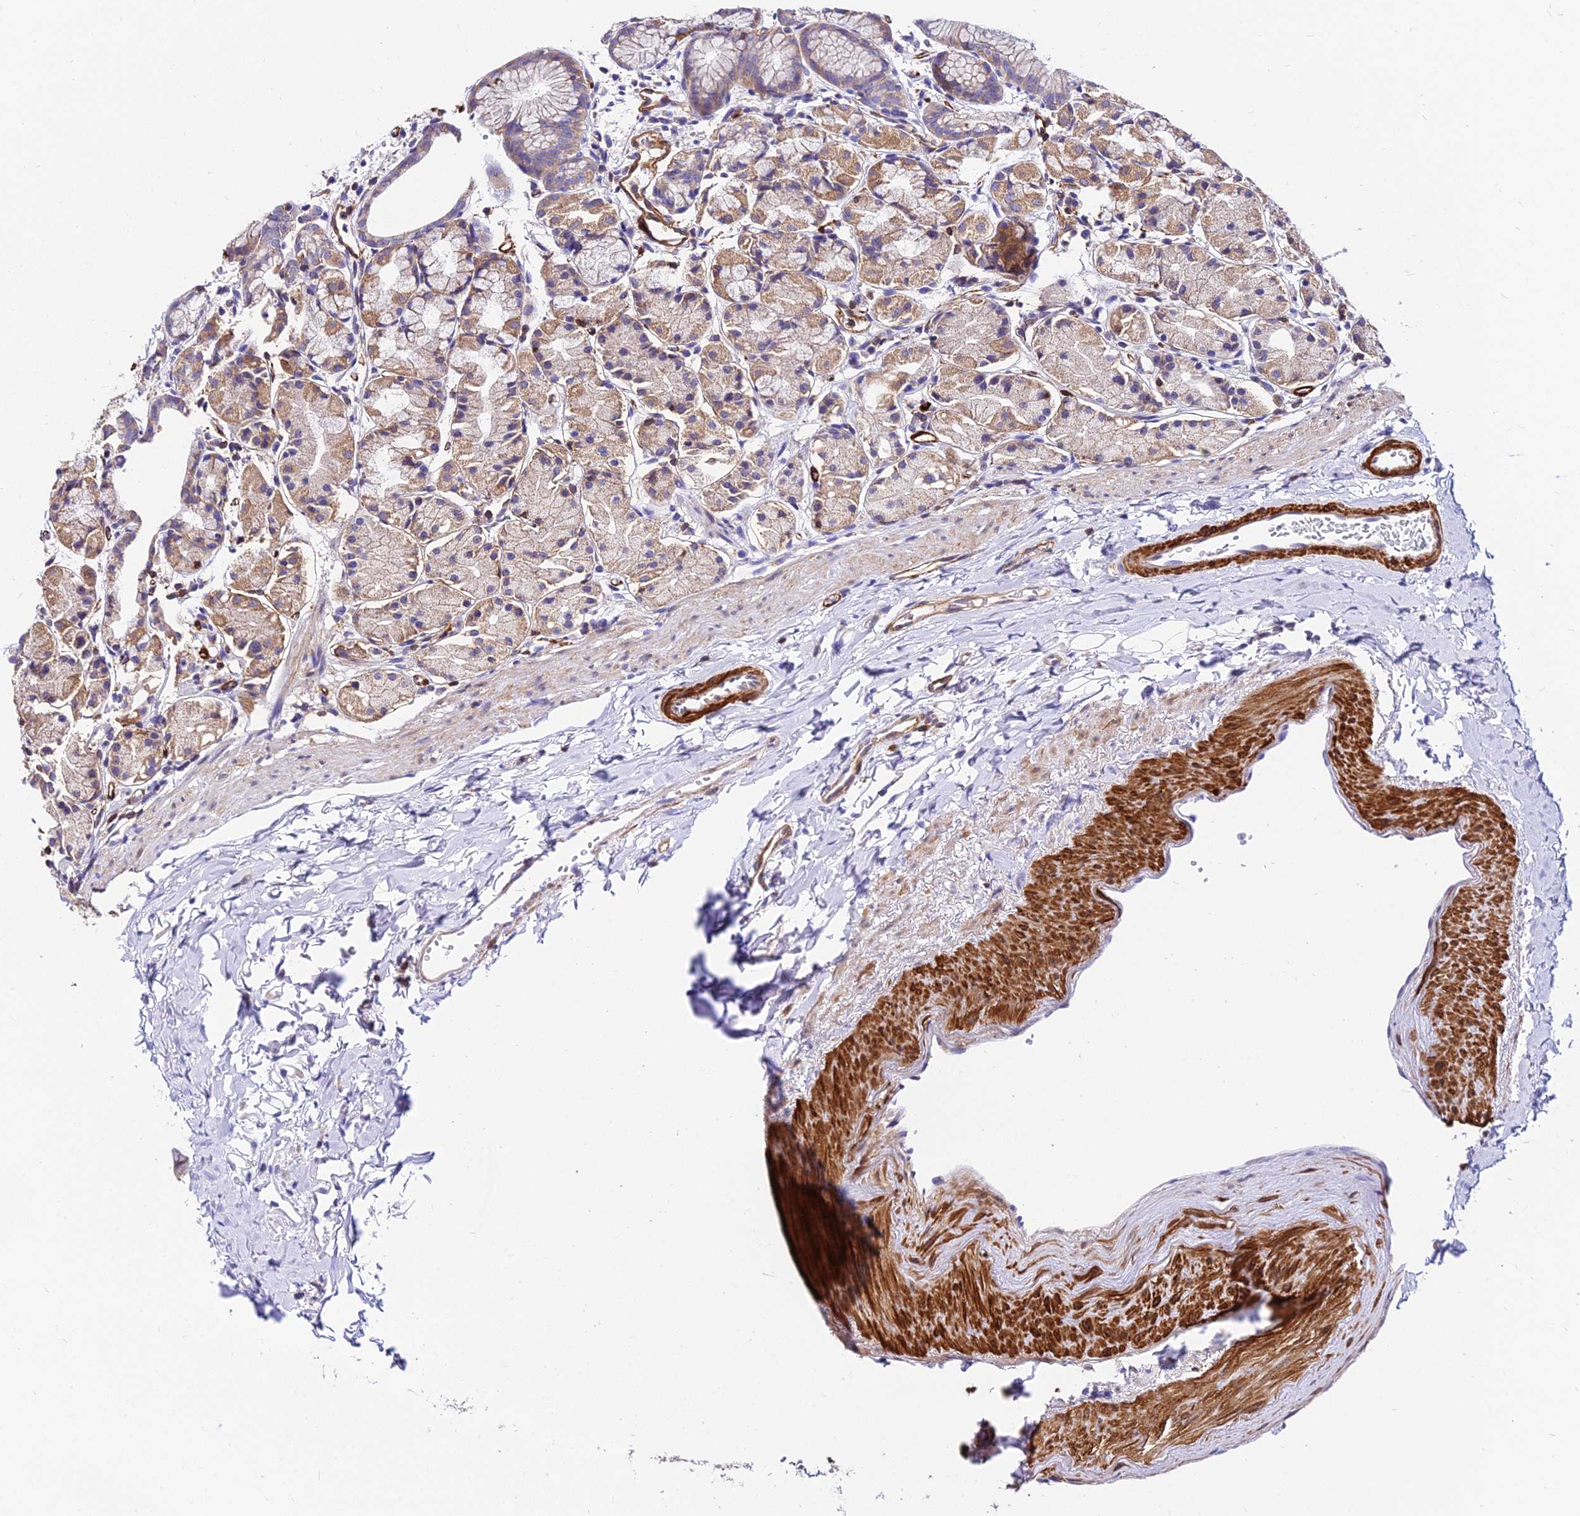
{"staining": {"intensity": "moderate", "quantity": ">75%", "location": "cytoplasmic/membranous"}, "tissue": "stomach", "cell_type": "Glandular cells", "image_type": "normal", "snomed": [{"axis": "morphology", "description": "Normal tissue, NOS"}, {"axis": "topography", "description": "Stomach, upper"}], "caption": "A high-resolution micrograph shows immunohistochemistry (IHC) staining of normal stomach, which reveals moderate cytoplasmic/membranous staining in approximately >75% of glandular cells.", "gene": "CSRP1", "patient": {"sex": "male", "age": 47}}